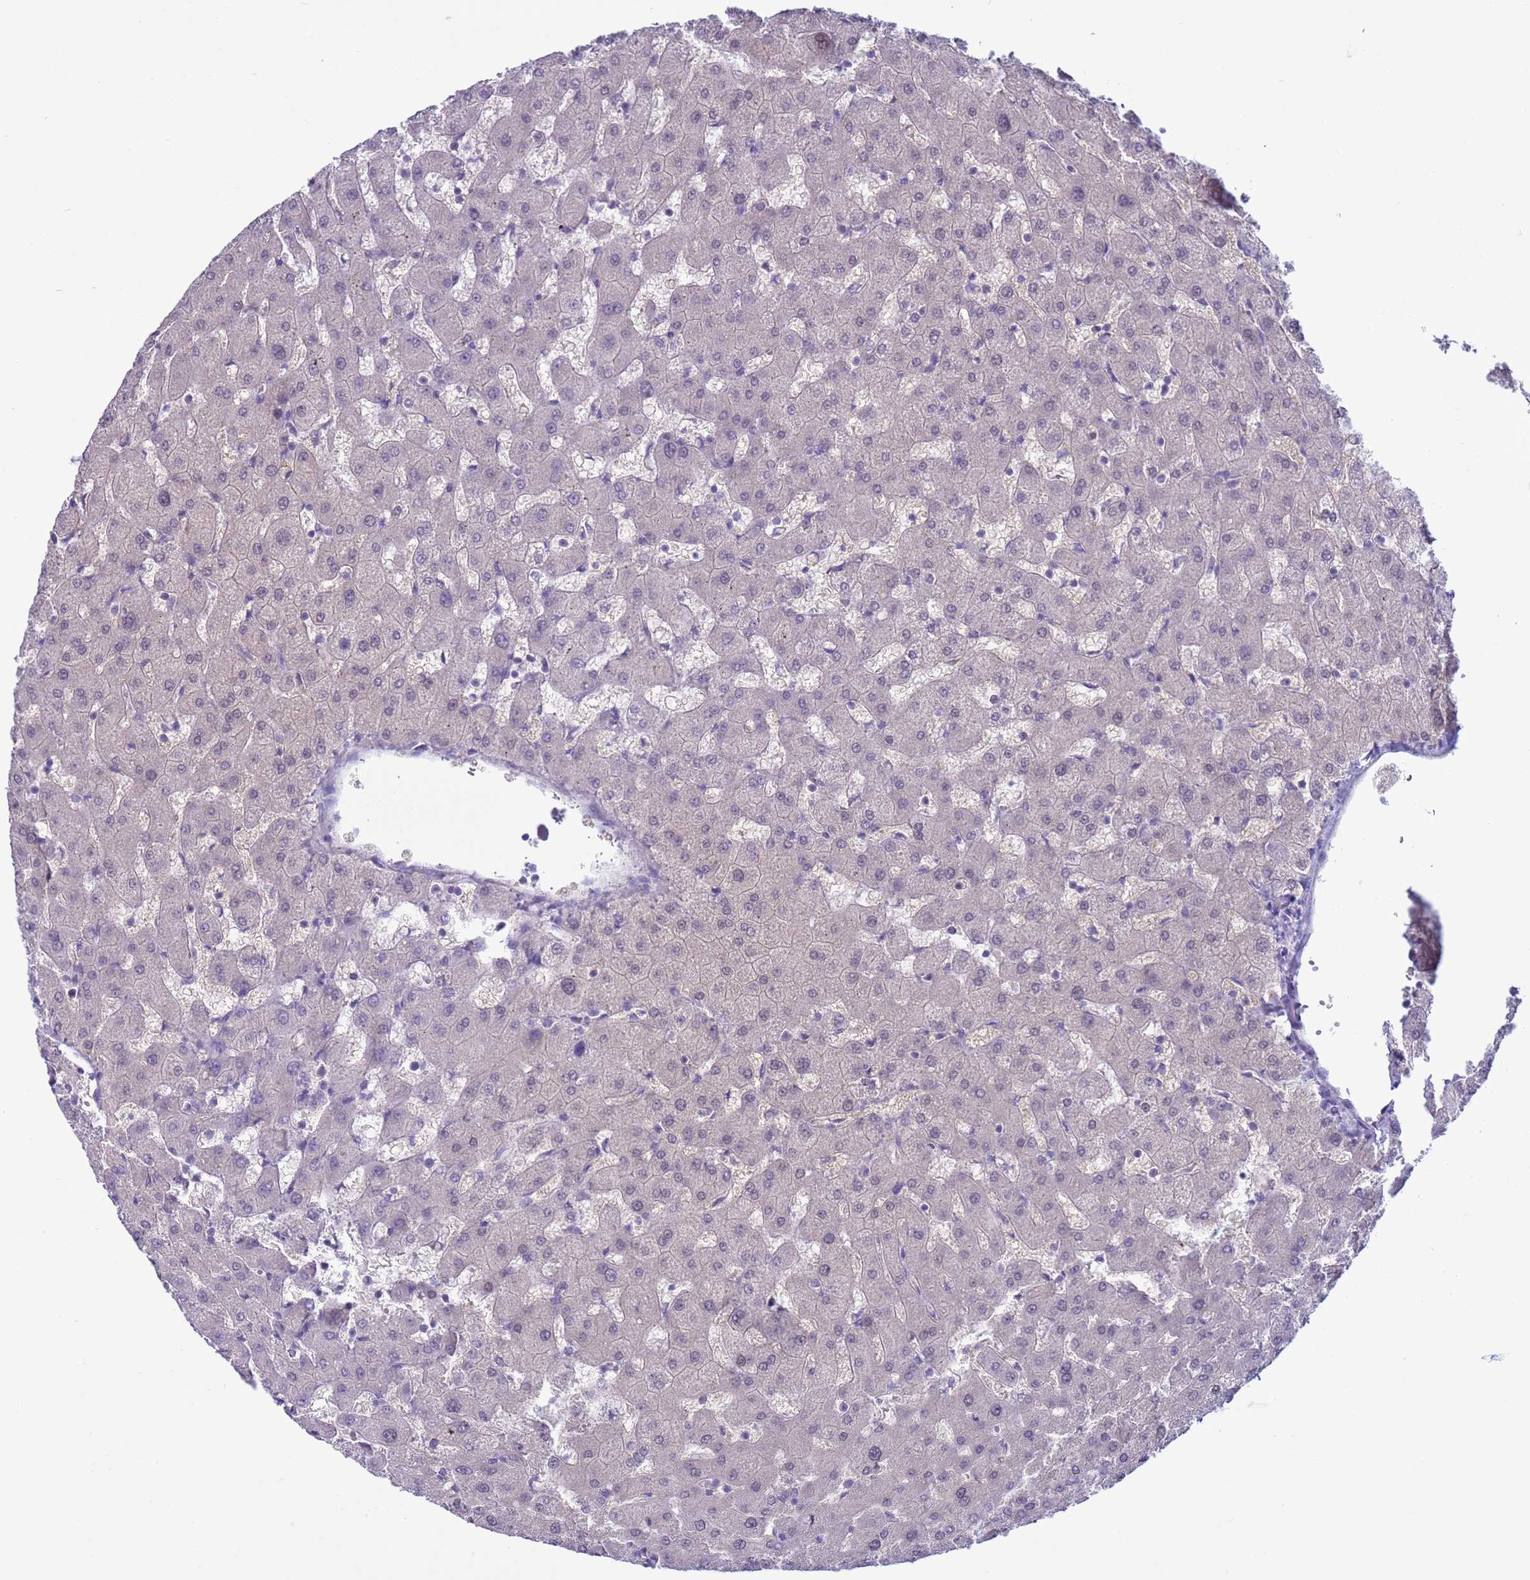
{"staining": {"intensity": "negative", "quantity": "none", "location": "none"}, "tissue": "liver", "cell_type": "Cholangiocytes", "image_type": "normal", "snomed": [{"axis": "morphology", "description": "Normal tissue, NOS"}, {"axis": "topography", "description": "Liver"}], "caption": "Liver was stained to show a protein in brown. There is no significant expression in cholangiocytes. The staining was performed using DAB to visualize the protein expression in brown, while the nuclei were stained in blue with hematoxylin (Magnification: 20x).", "gene": "HPCAL1", "patient": {"sex": "female", "age": 63}}